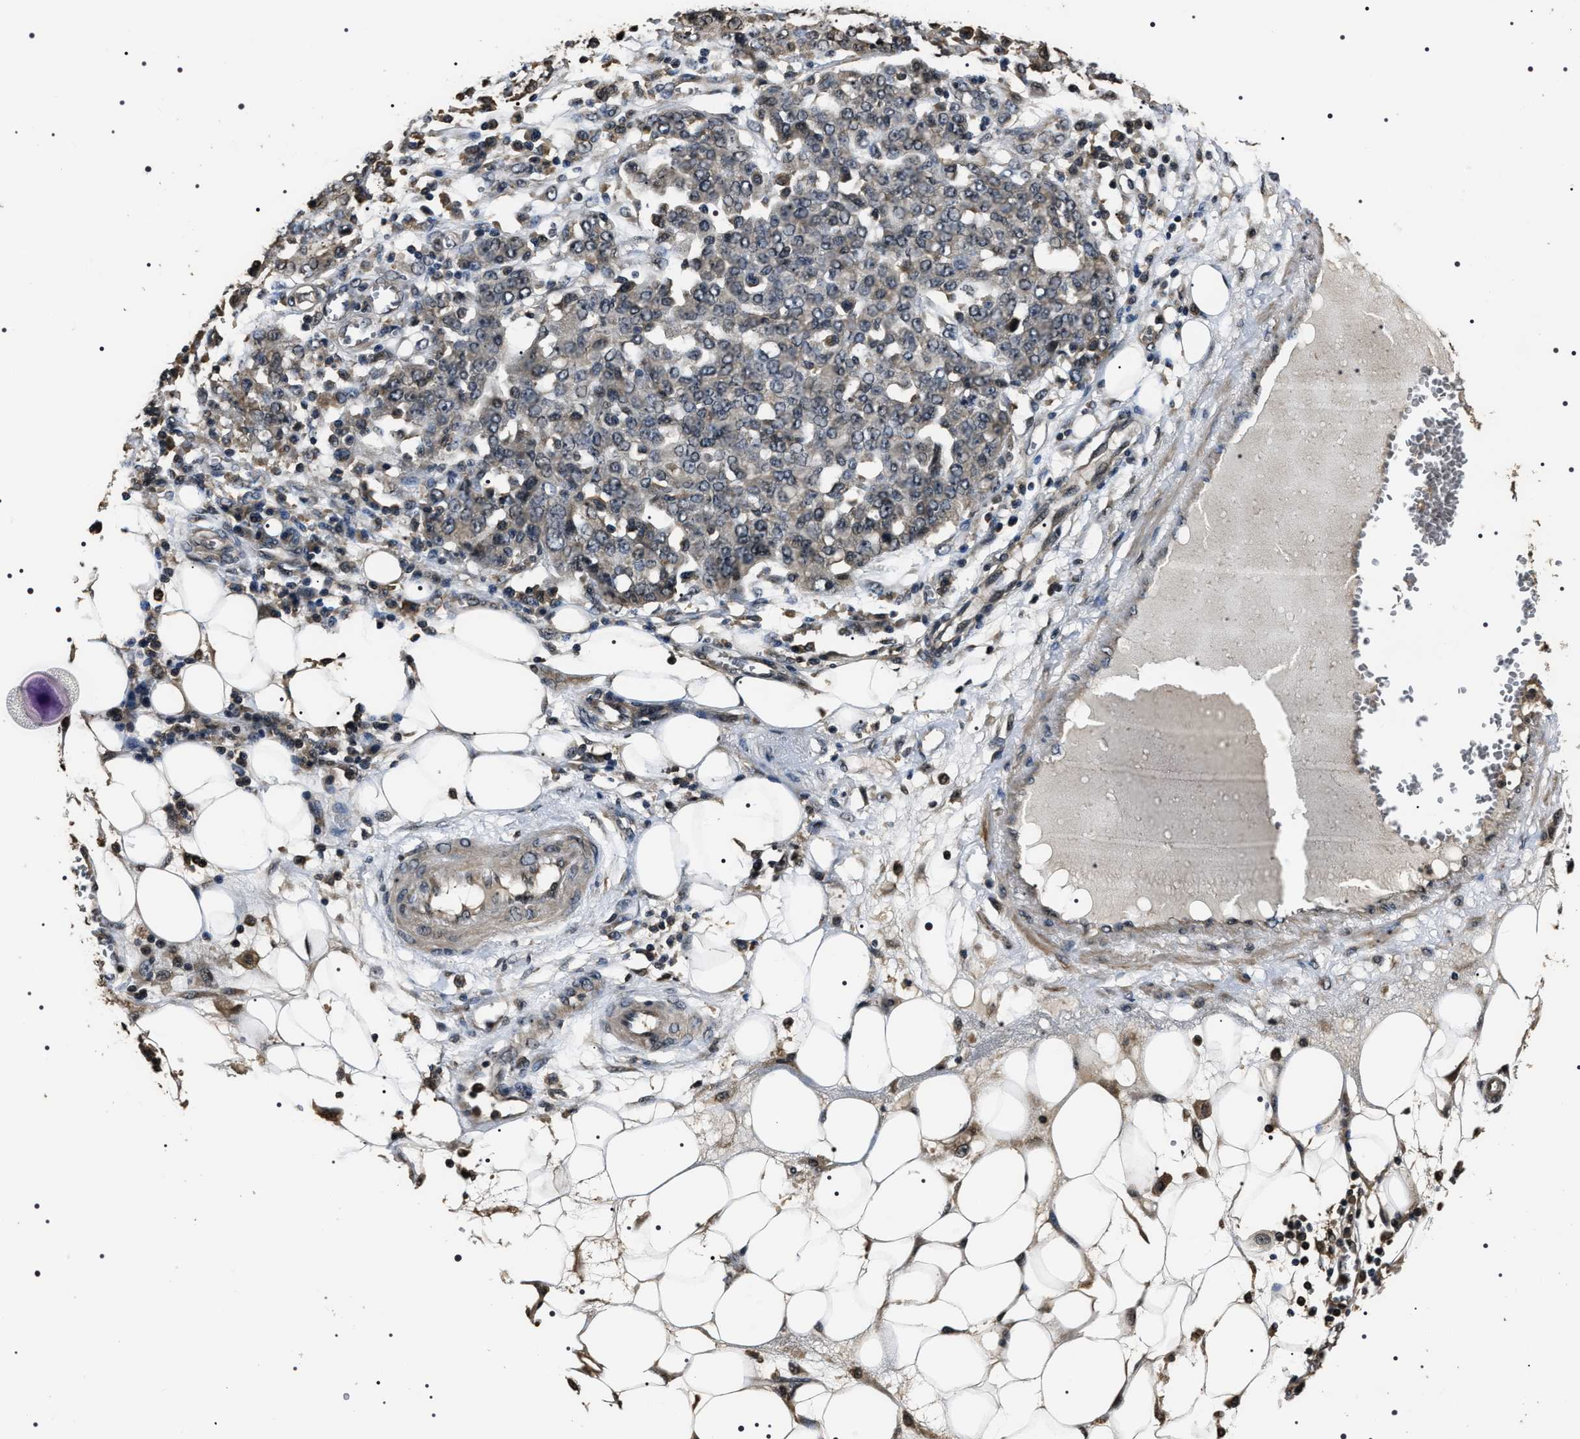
{"staining": {"intensity": "weak", "quantity": "<25%", "location": "cytoplasmic/membranous"}, "tissue": "ovarian cancer", "cell_type": "Tumor cells", "image_type": "cancer", "snomed": [{"axis": "morphology", "description": "Cystadenocarcinoma, serous, NOS"}, {"axis": "topography", "description": "Soft tissue"}, {"axis": "topography", "description": "Ovary"}], "caption": "Ovarian cancer was stained to show a protein in brown. There is no significant positivity in tumor cells.", "gene": "ARHGAP22", "patient": {"sex": "female", "age": 57}}